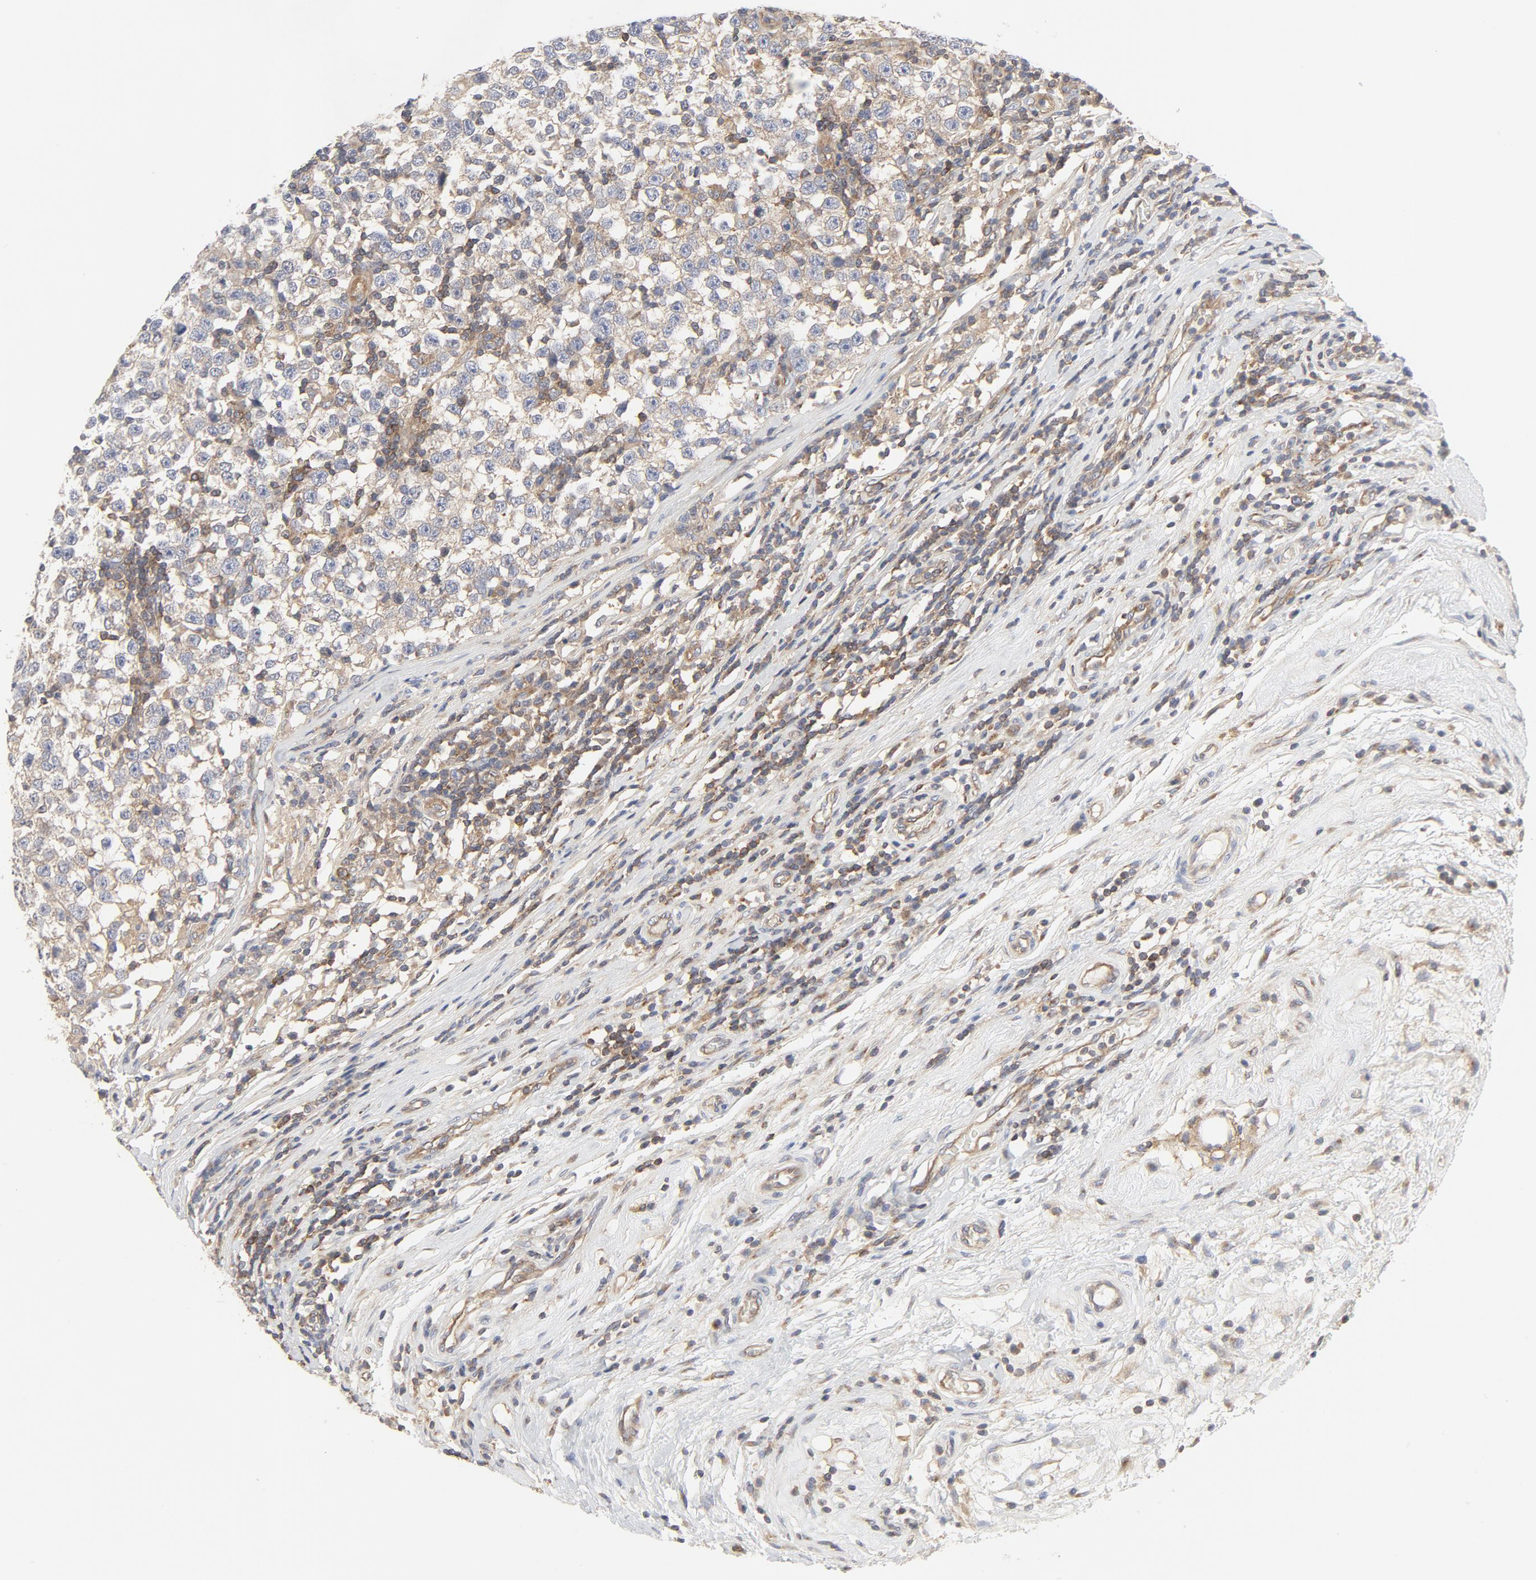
{"staining": {"intensity": "moderate", "quantity": "<25%", "location": "cytoplasmic/membranous"}, "tissue": "testis cancer", "cell_type": "Tumor cells", "image_type": "cancer", "snomed": [{"axis": "morphology", "description": "Seminoma, NOS"}, {"axis": "topography", "description": "Testis"}], "caption": "Testis seminoma stained for a protein reveals moderate cytoplasmic/membranous positivity in tumor cells. Using DAB (3,3'-diaminobenzidine) (brown) and hematoxylin (blue) stains, captured at high magnification using brightfield microscopy.", "gene": "RABEP1", "patient": {"sex": "male", "age": 43}}